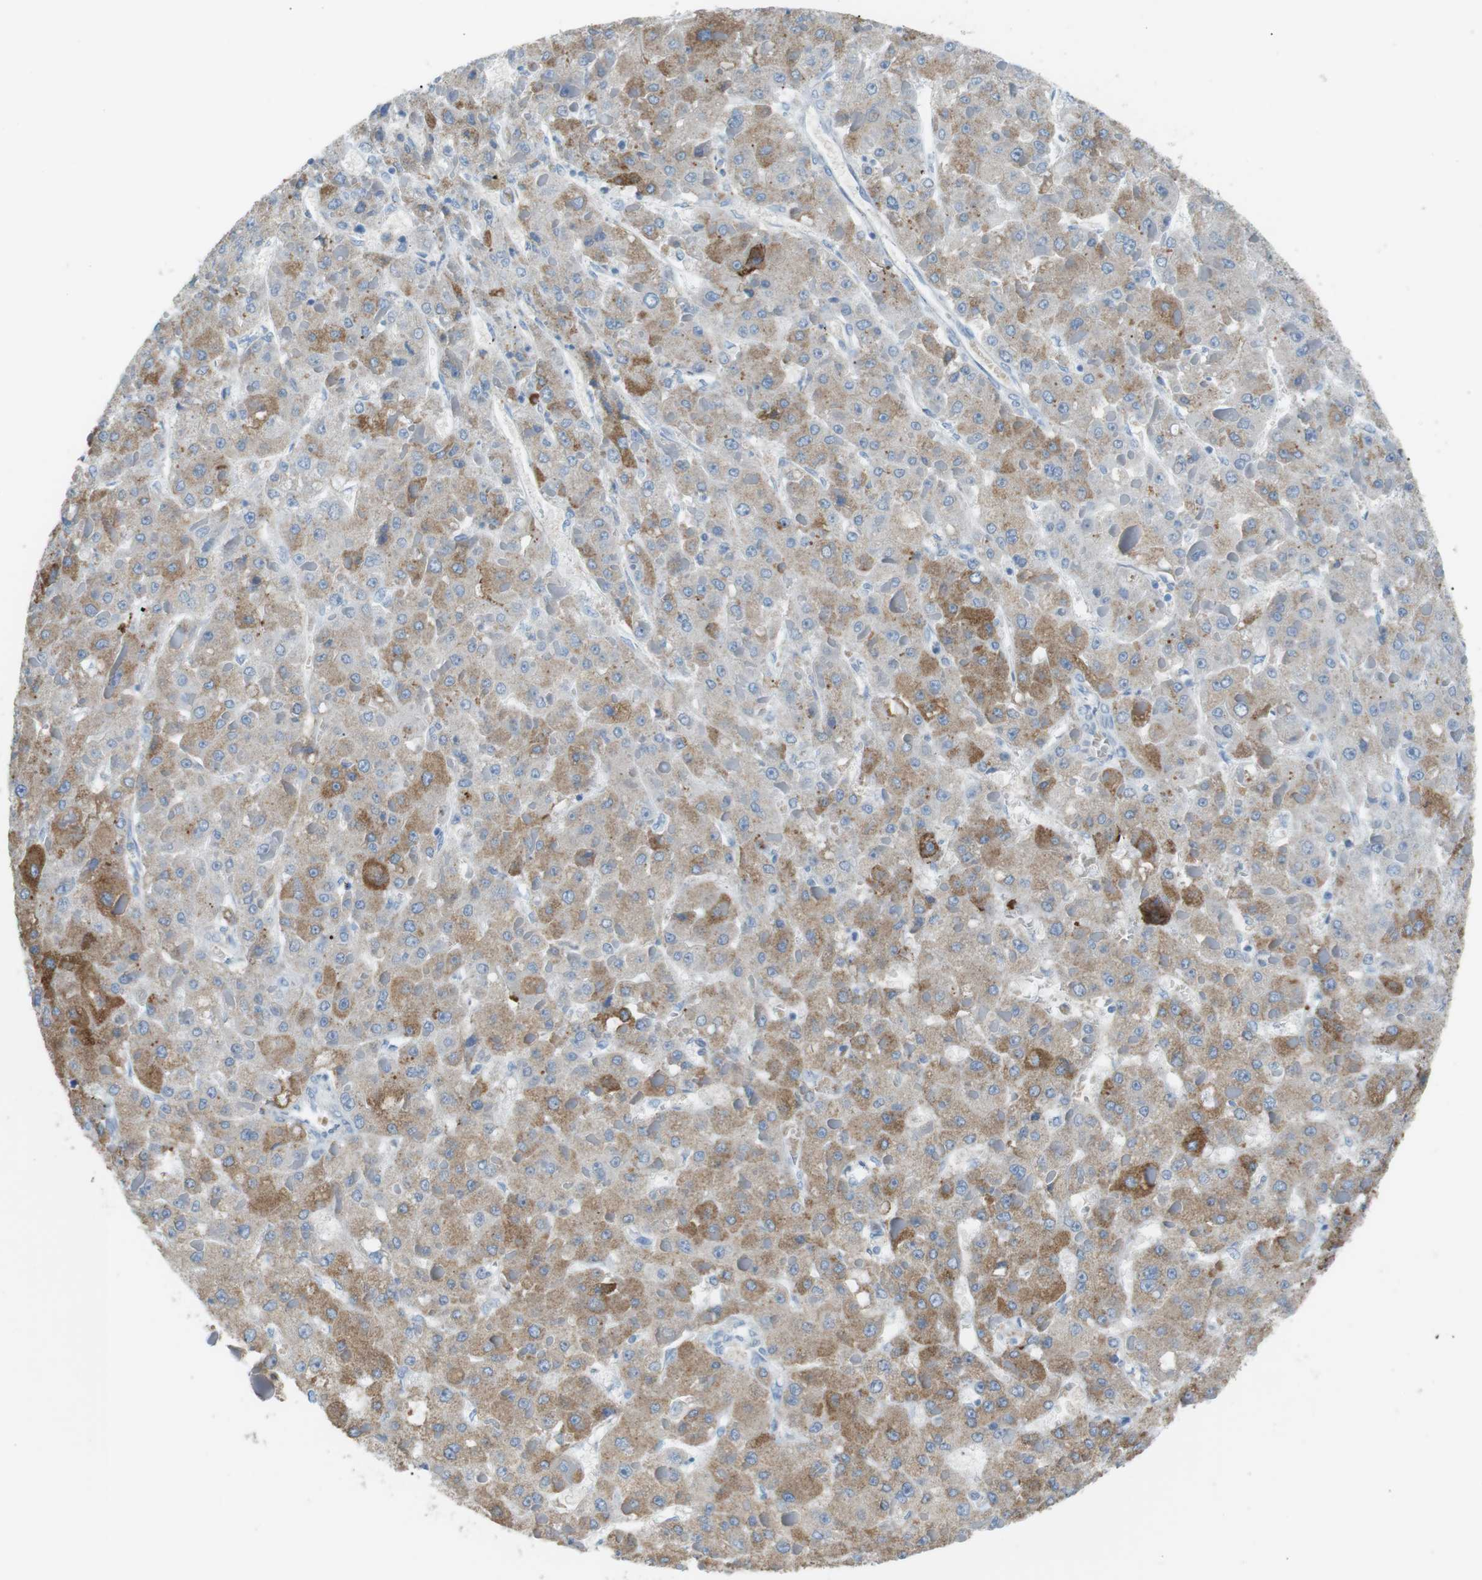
{"staining": {"intensity": "moderate", "quantity": "25%-75%", "location": "cytoplasmic/membranous"}, "tissue": "liver cancer", "cell_type": "Tumor cells", "image_type": "cancer", "snomed": [{"axis": "morphology", "description": "Carcinoma, Hepatocellular, NOS"}, {"axis": "topography", "description": "Liver"}], "caption": "An IHC histopathology image of tumor tissue is shown. Protein staining in brown labels moderate cytoplasmic/membranous positivity in liver cancer within tumor cells.", "gene": "VAMP1", "patient": {"sex": "female", "age": 73}}